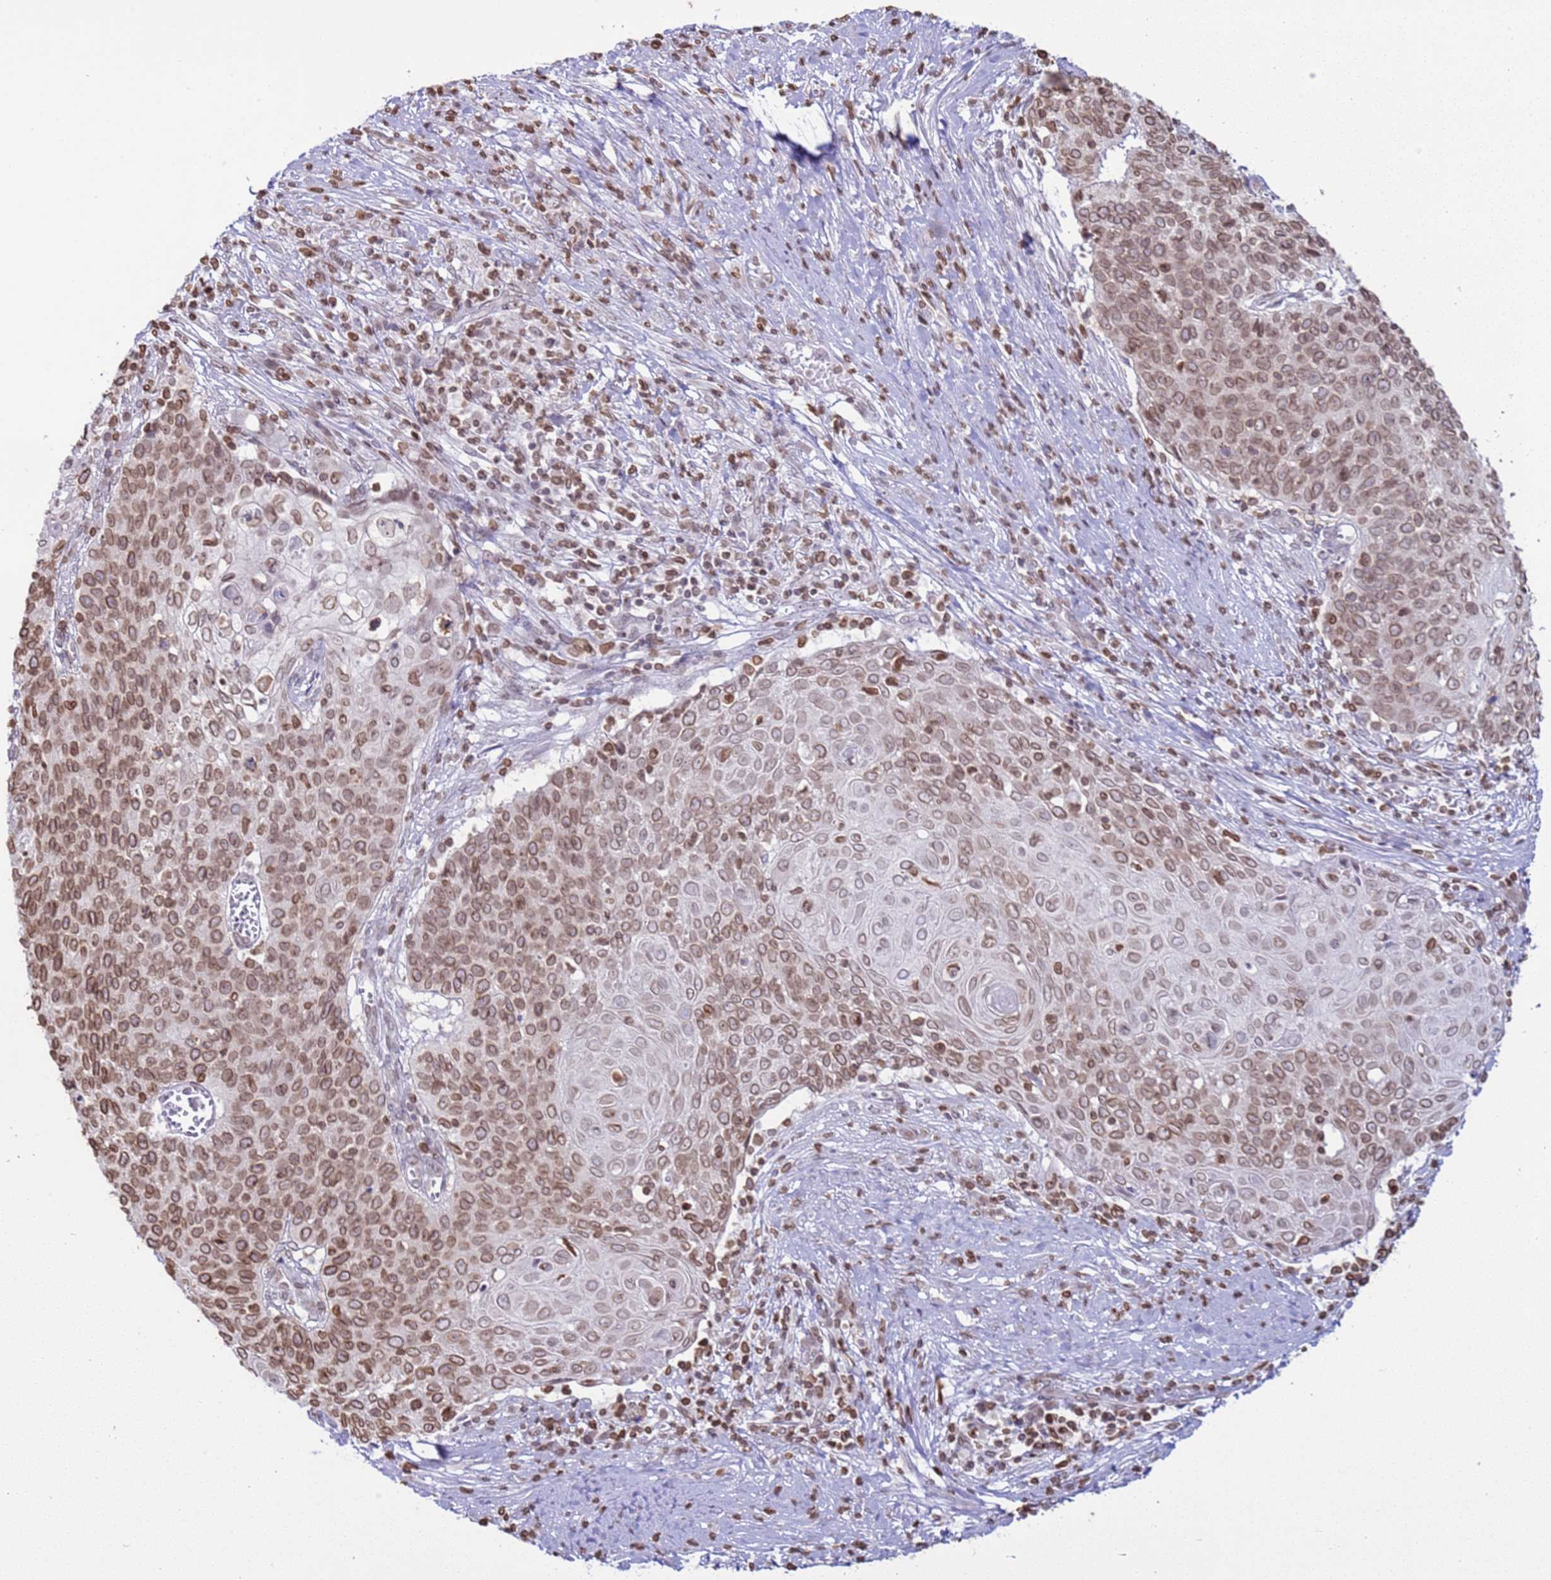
{"staining": {"intensity": "moderate", "quantity": ">75%", "location": "cytoplasmic/membranous,nuclear"}, "tissue": "cervical cancer", "cell_type": "Tumor cells", "image_type": "cancer", "snomed": [{"axis": "morphology", "description": "Squamous cell carcinoma, NOS"}, {"axis": "topography", "description": "Cervix"}], "caption": "Immunohistochemical staining of human squamous cell carcinoma (cervical) reveals medium levels of moderate cytoplasmic/membranous and nuclear expression in approximately >75% of tumor cells.", "gene": "DHX37", "patient": {"sex": "female", "age": 39}}